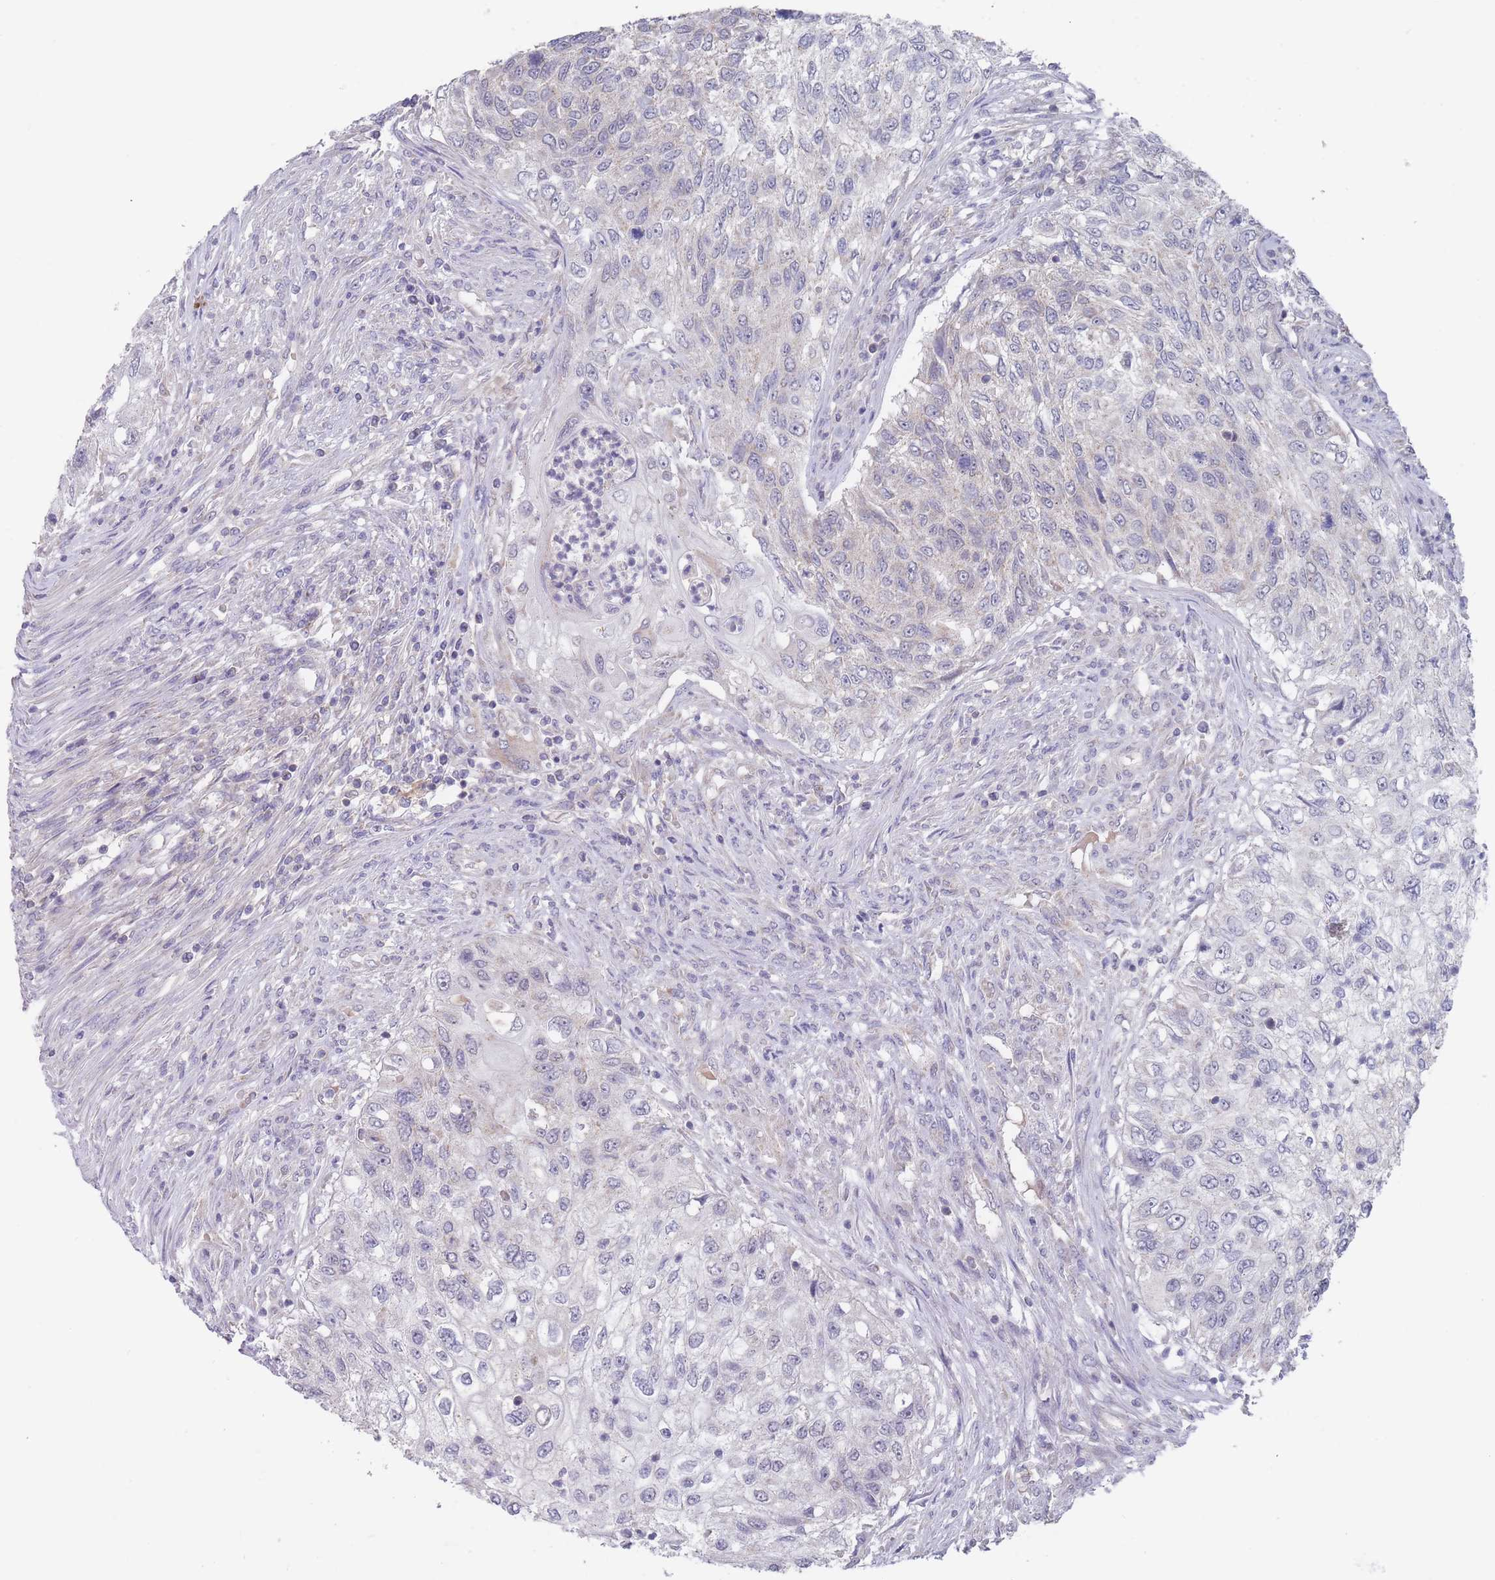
{"staining": {"intensity": "negative", "quantity": "none", "location": "none"}, "tissue": "urothelial cancer", "cell_type": "Tumor cells", "image_type": "cancer", "snomed": [{"axis": "morphology", "description": "Urothelial carcinoma, High grade"}, {"axis": "topography", "description": "Urinary bladder"}], "caption": "This is a photomicrograph of immunohistochemistry staining of urothelial cancer, which shows no positivity in tumor cells. (IHC, brightfield microscopy, high magnification).", "gene": "PEX7", "patient": {"sex": "female", "age": 60}}